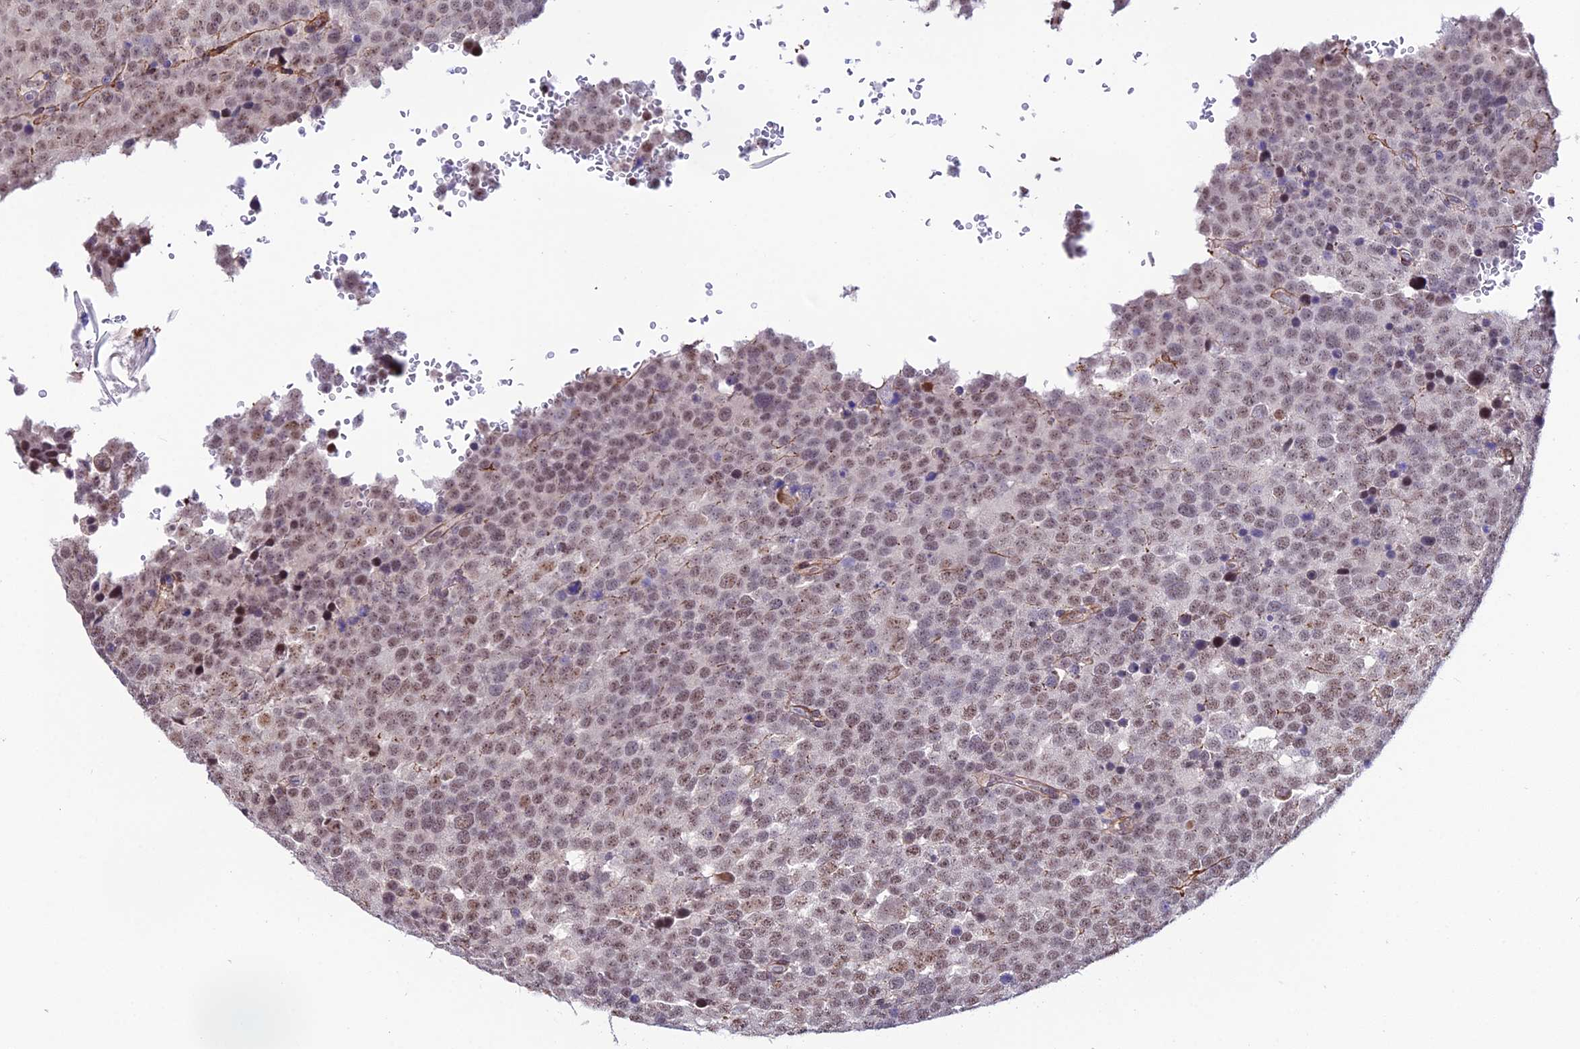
{"staining": {"intensity": "weak", "quantity": "25%-75%", "location": "nuclear"}, "tissue": "testis cancer", "cell_type": "Tumor cells", "image_type": "cancer", "snomed": [{"axis": "morphology", "description": "Seminoma, NOS"}, {"axis": "topography", "description": "Testis"}], "caption": "A high-resolution photomicrograph shows immunohistochemistry (IHC) staining of seminoma (testis), which shows weak nuclear expression in about 25%-75% of tumor cells.", "gene": "SYT15", "patient": {"sex": "male", "age": 71}}